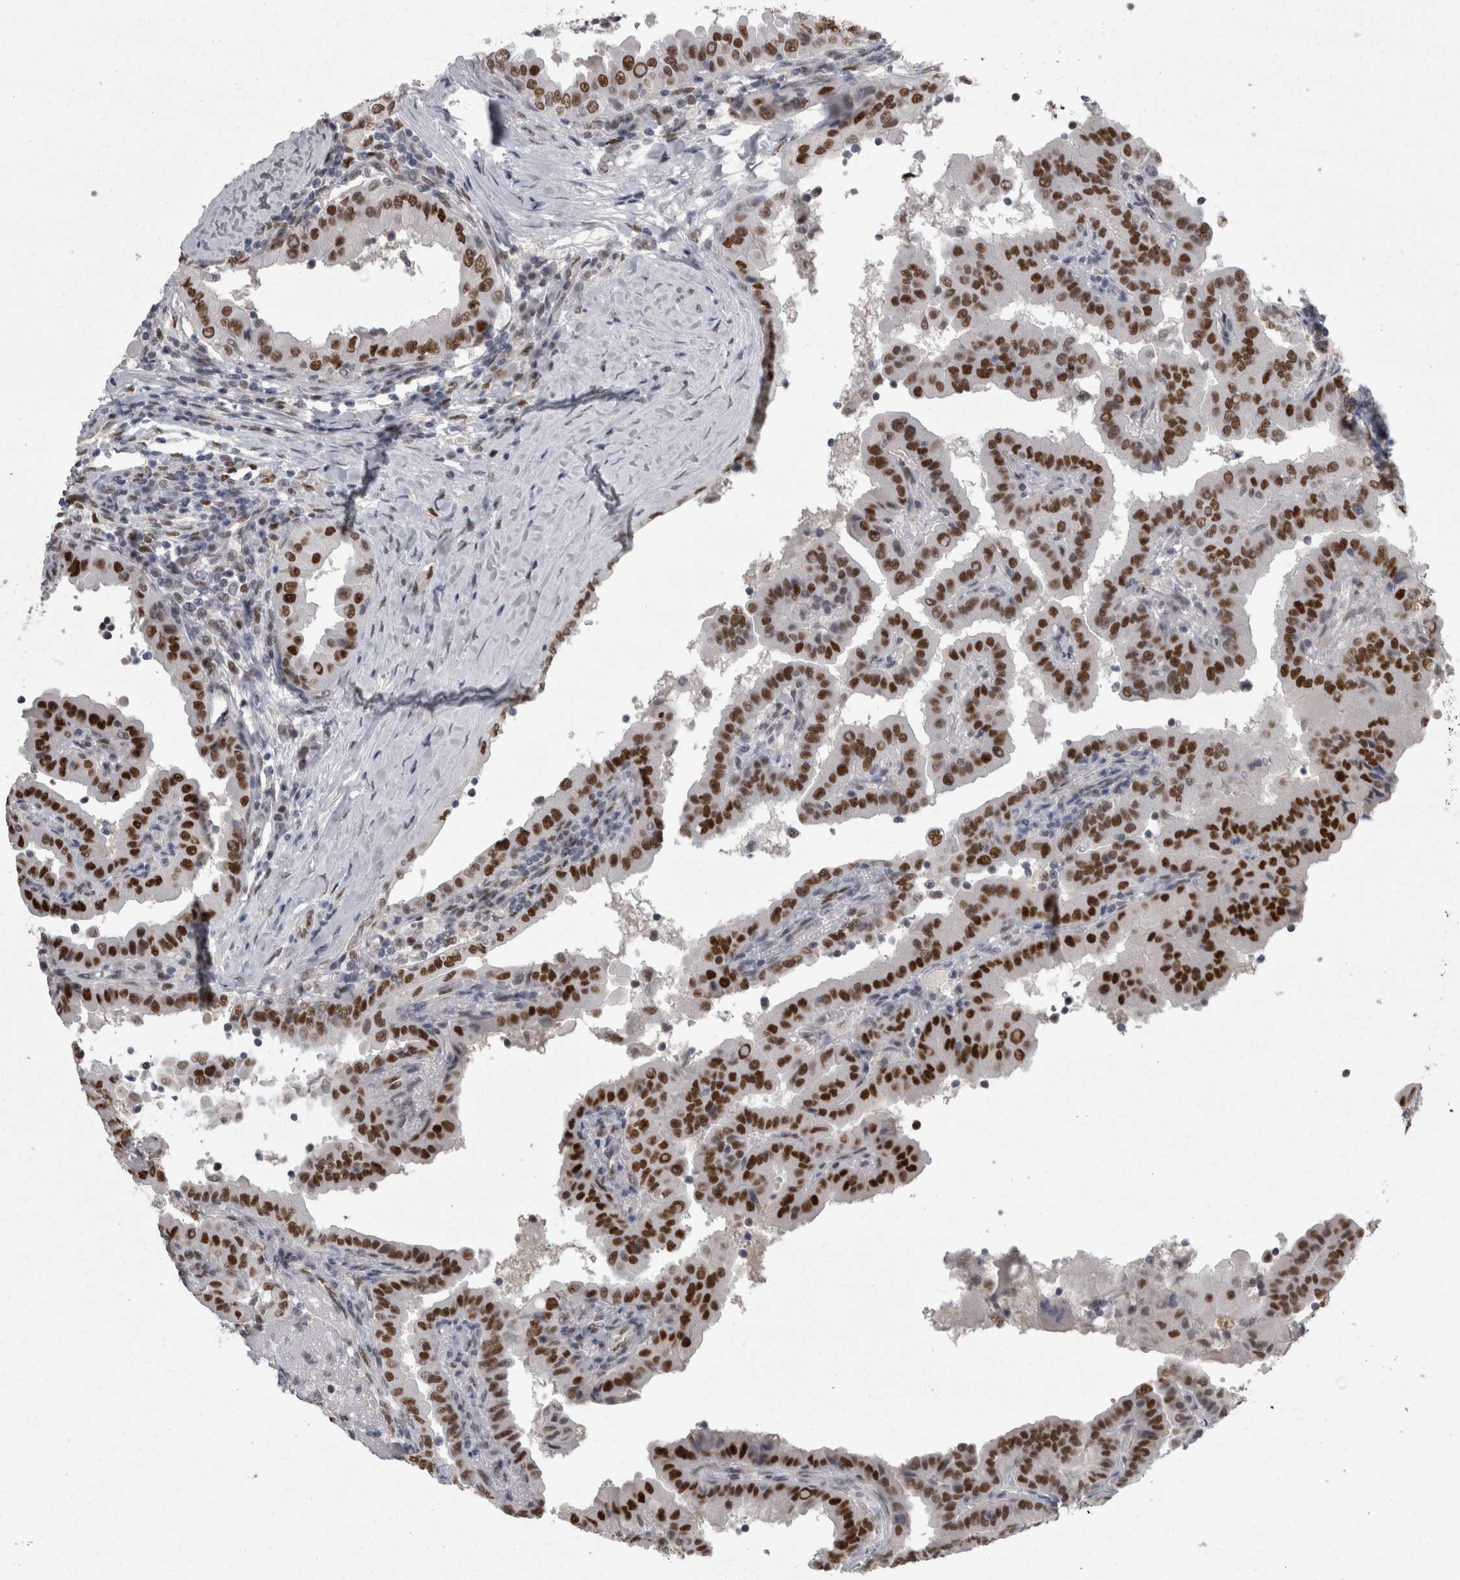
{"staining": {"intensity": "strong", "quantity": ">75%", "location": "nuclear"}, "tissue": "thyroid cancer", "cell_type": "Tumor cells", "image_type": "cancer", "snomed": [{"axis": "morphology", "description": "Papillary adenocarcinoma, NOS"}, {"axis": "topography", "description": "Thyroid gland"}], "caption": "DAB (3,3'-diaminobenzidine) immunohistochemical staining of human thyroid cancer (papillary adenocarcinoma) demonstrates strong nuclear protein staining in approximately >75% of tumor cells.", "gene": "C1orf54", "patient": {"sex": "male", "age": 33}}